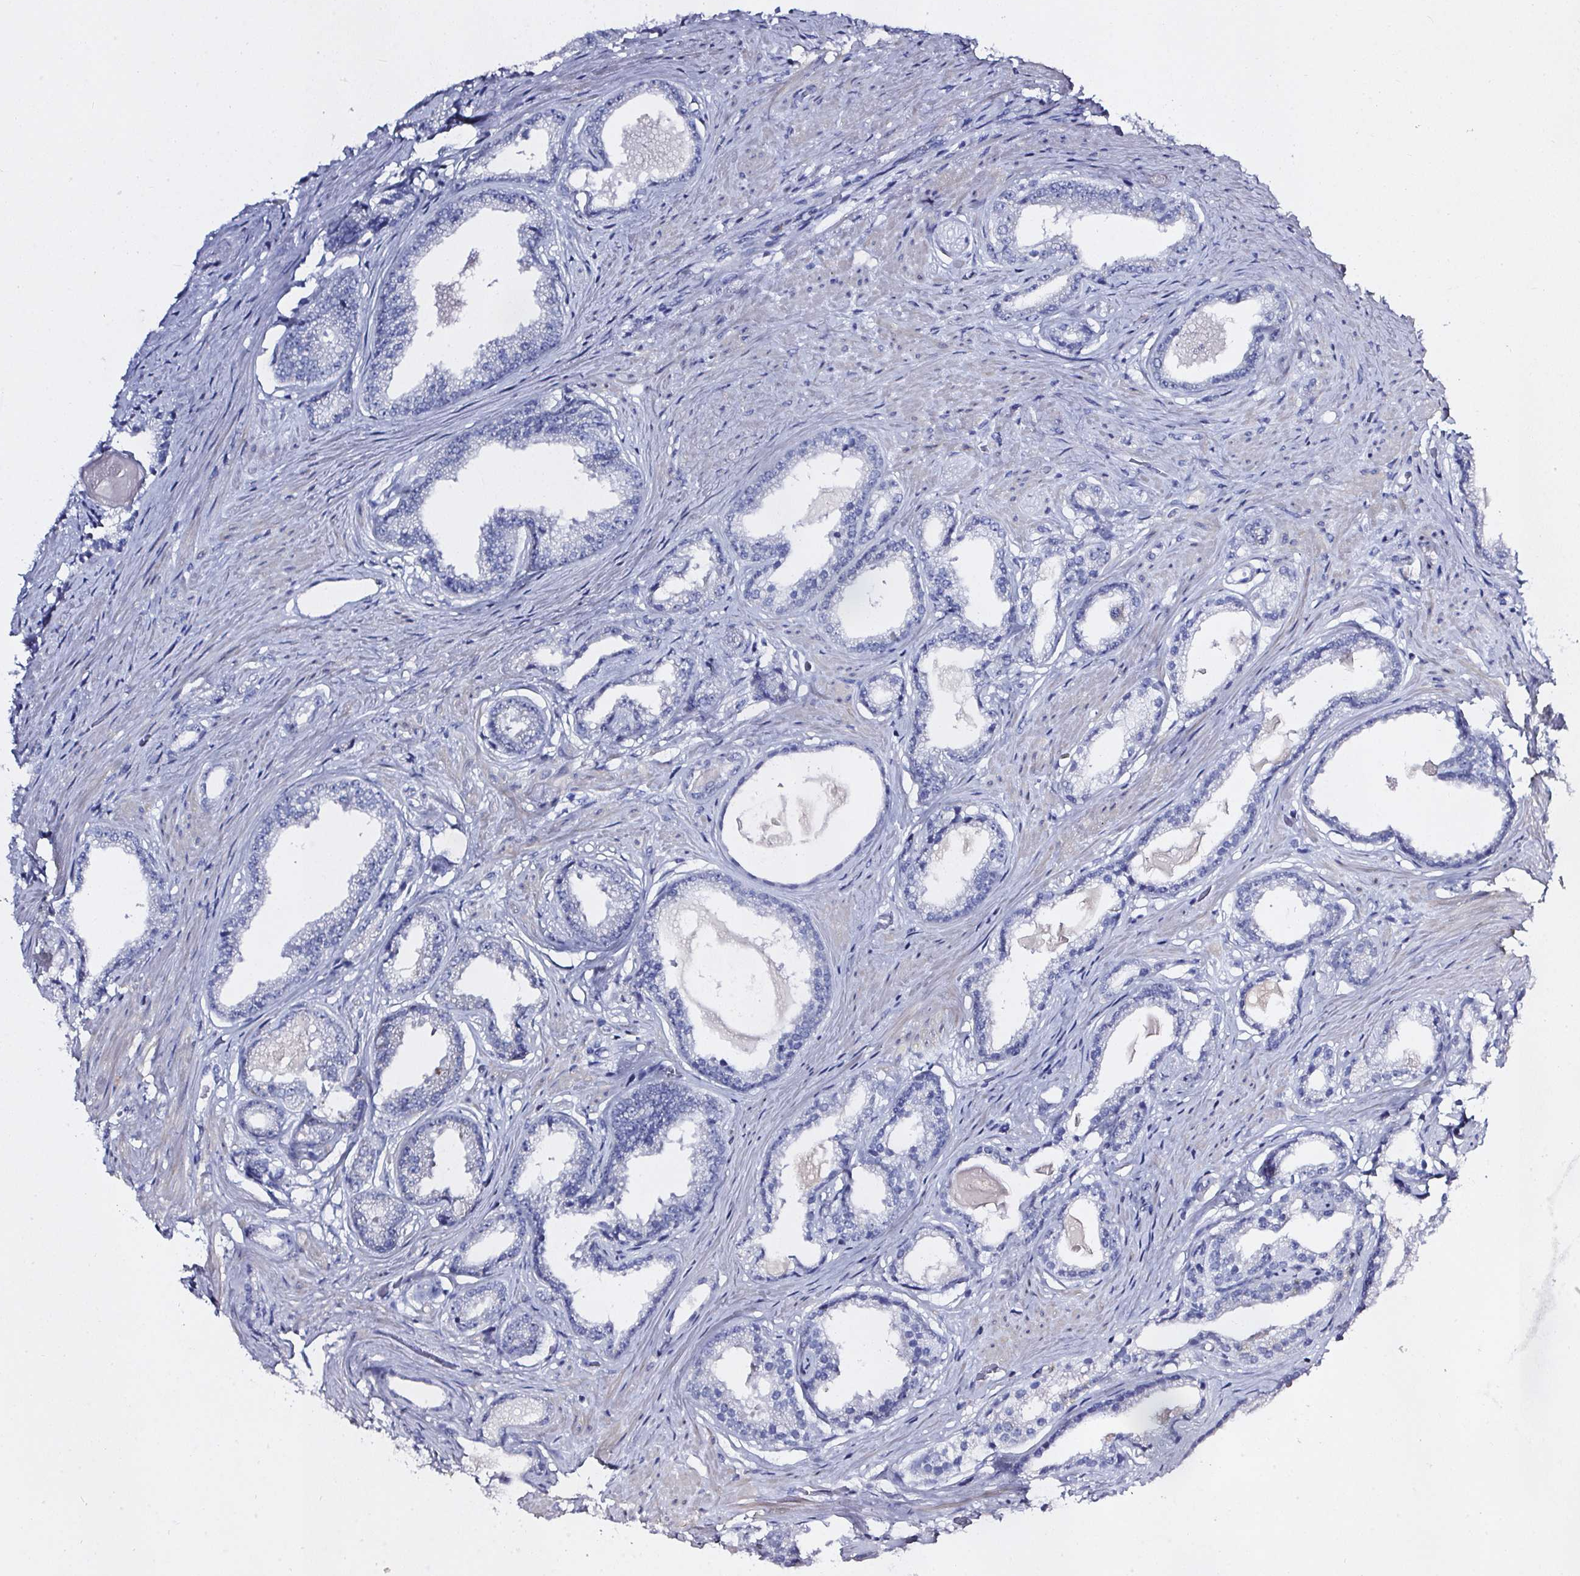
{"staining": {"intensity": "negative", "quantity": "none", "location": "none"}, "tissue": "prostate cancer", "cell_type": "Tumor cells", "image_type": "cancer", "snomed": [{"axis": "morphology", "description": "Adenocarcinoma, Low grade"}, {"axis": "topography", "description": "Prostate"}], "caption": "This is an immunohistochemistry photomicrograph of adenocarcinoma (low-grade) (prostate). There is no staining in tumor cells.", "gene": "ELAVL2", "patient": {"sex": "male", "age": 65}}